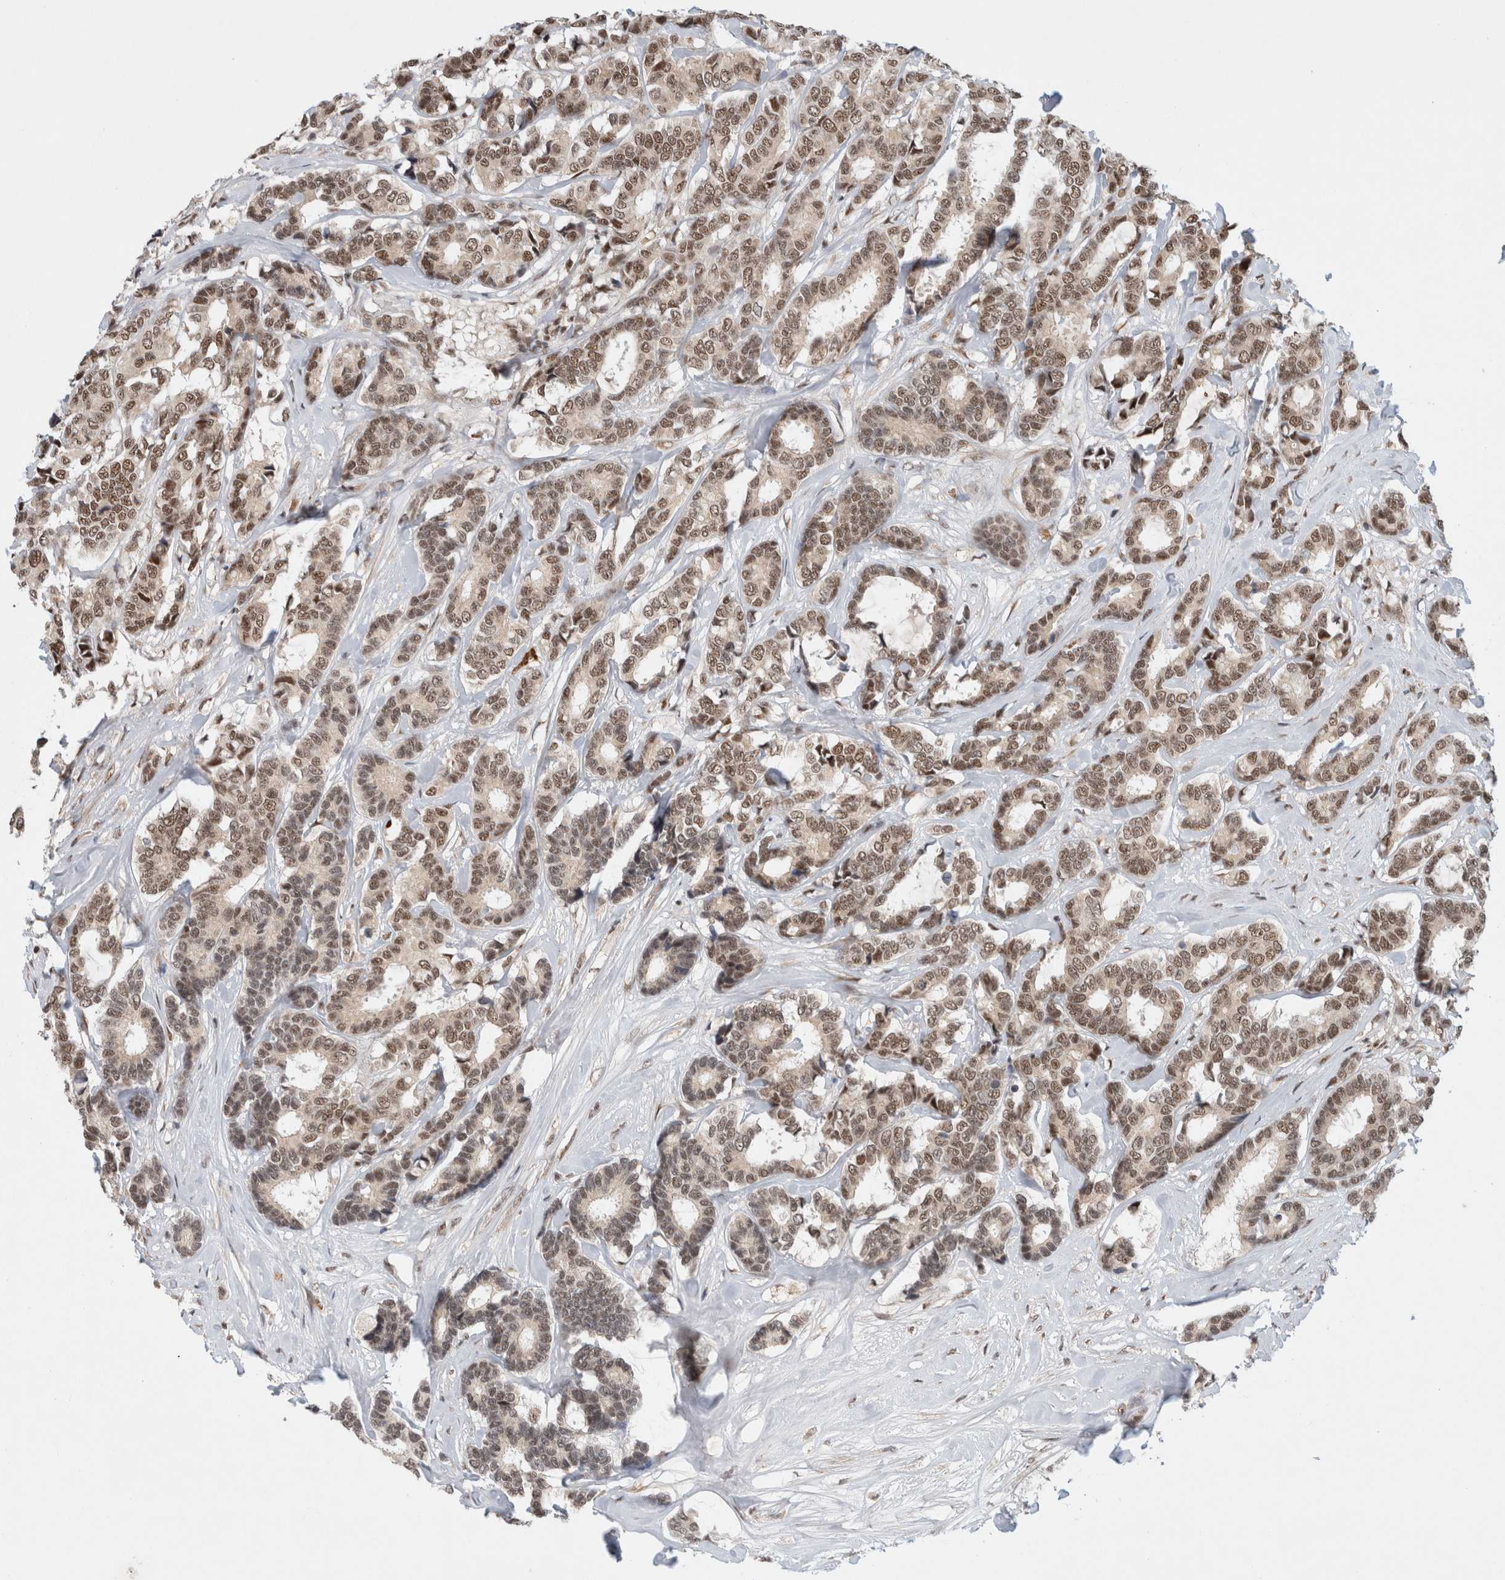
{"staining": {"intensity": "moderate", "quantity": ">75%", "location": "nuclear"}, "tissue": "breast cancer", "cell_type": "Tumor cells", "image_type": "cancer", "snomed": [{"axis": "morphology", "description": "Duct carcinoma"}, {"axis": "topography", "description": "Breast"}], "caption": "Protein expression analysis of human breast cancer (invasive ductal carcinoma) reveals moderate nuclear expression in approximately >75% of tumor cells. The staining is performed using DAB brown chromogen to label protein expression. The nuclei are counter-stained blue using hematoxylin.", "gene": "NCAPG2", "patient": {"sex": "female", "age": 87}}